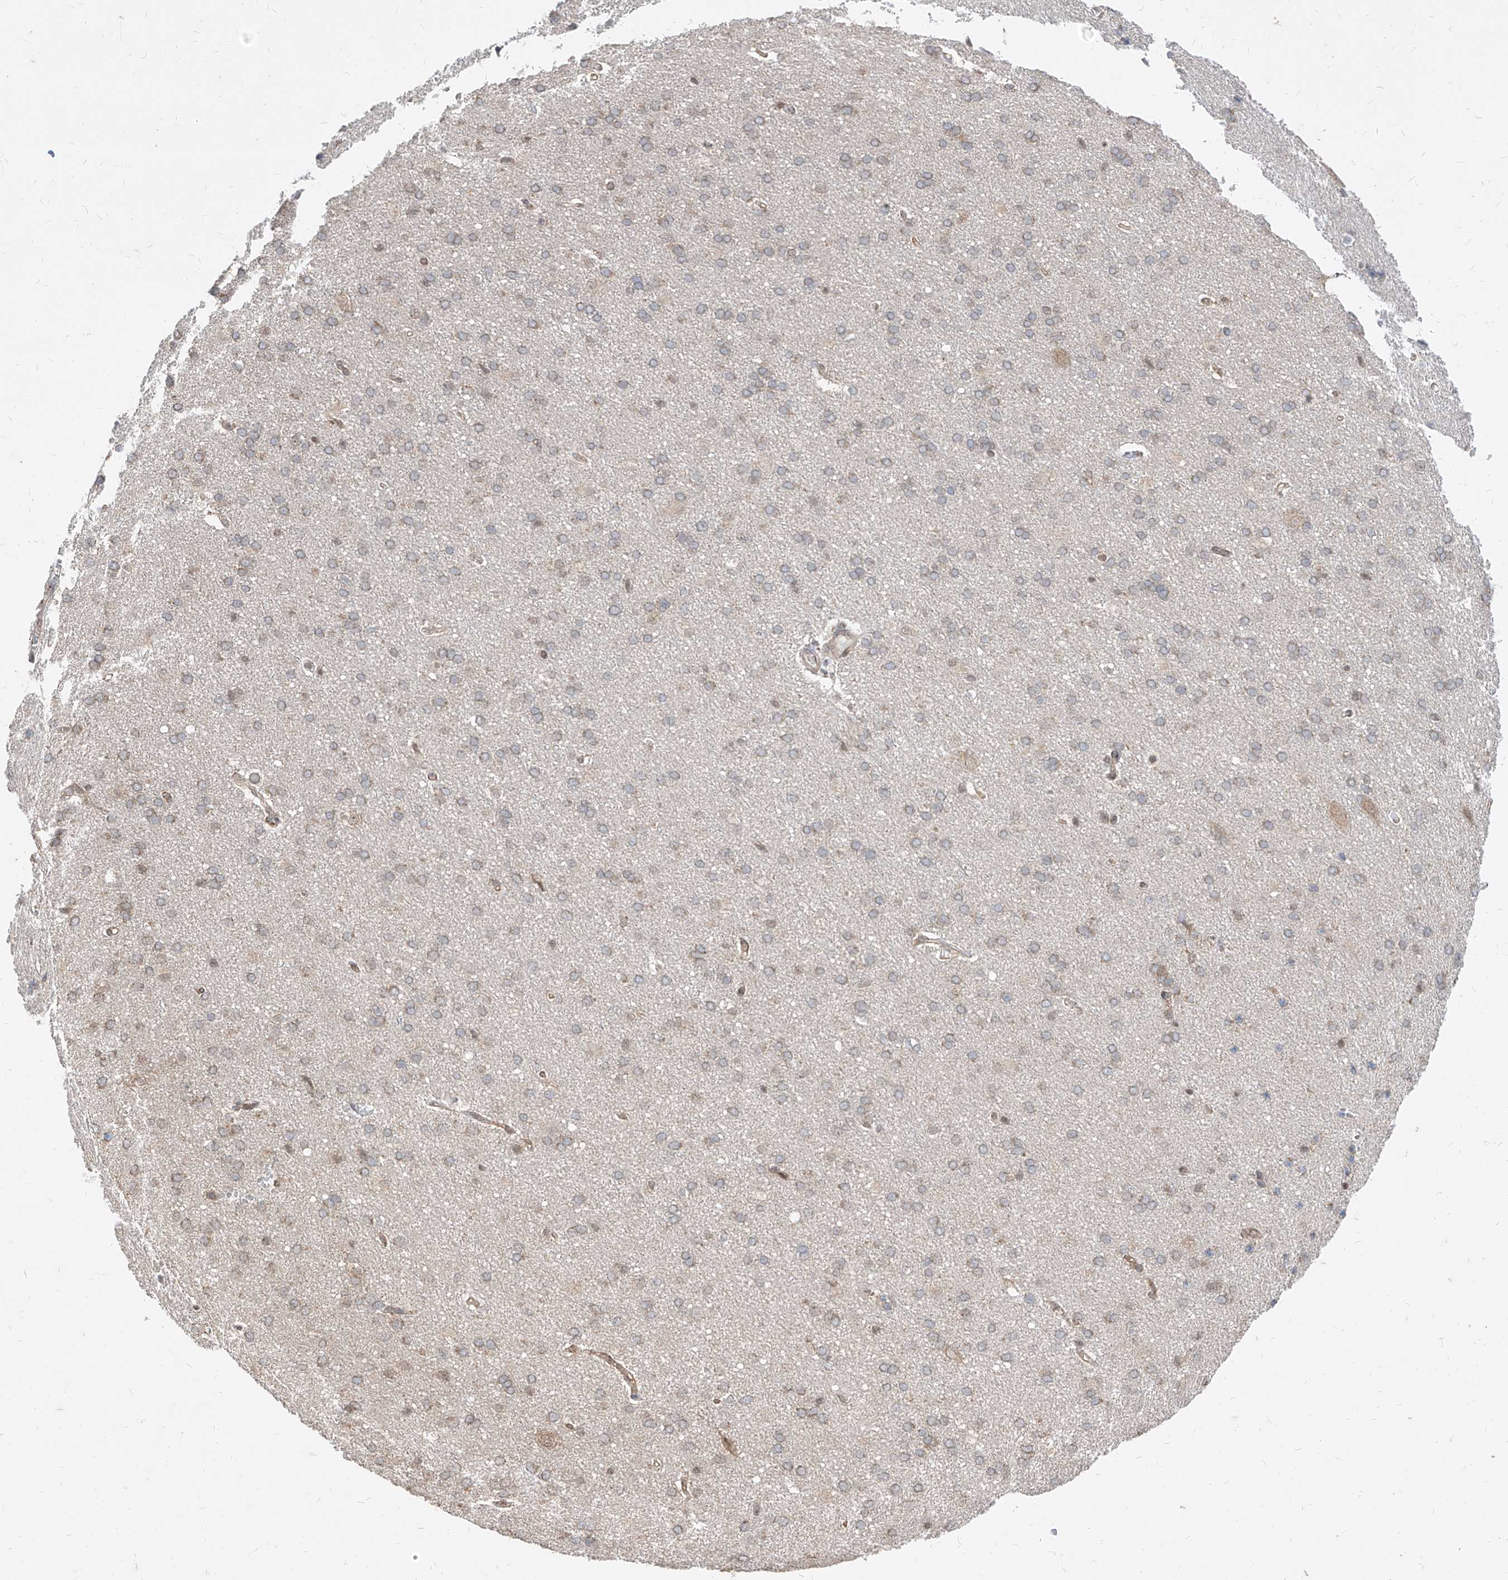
{"staining": {"intensity": "weak", "quantity": "25%-75%", "location": "cytoplasmic/membranous"}, "tissue": "cerebral cortex", "cell_type": "Endothelial cells", "image_type": "normal", "snomed": [{"axis": "morphology", "description": "Normal tissue, NOS"}, {"axis": "topography", "description": "Cerebral cortex"}], "caption": "IHC (DAB) staining of unremarkable cerebral cortex demonstrates weak cytoplasmic/membranous protein positivity in about 25%-75% of endothelial cells.", "gene": "C8orf82", "patient": {"sex": "male", "age": 62}}